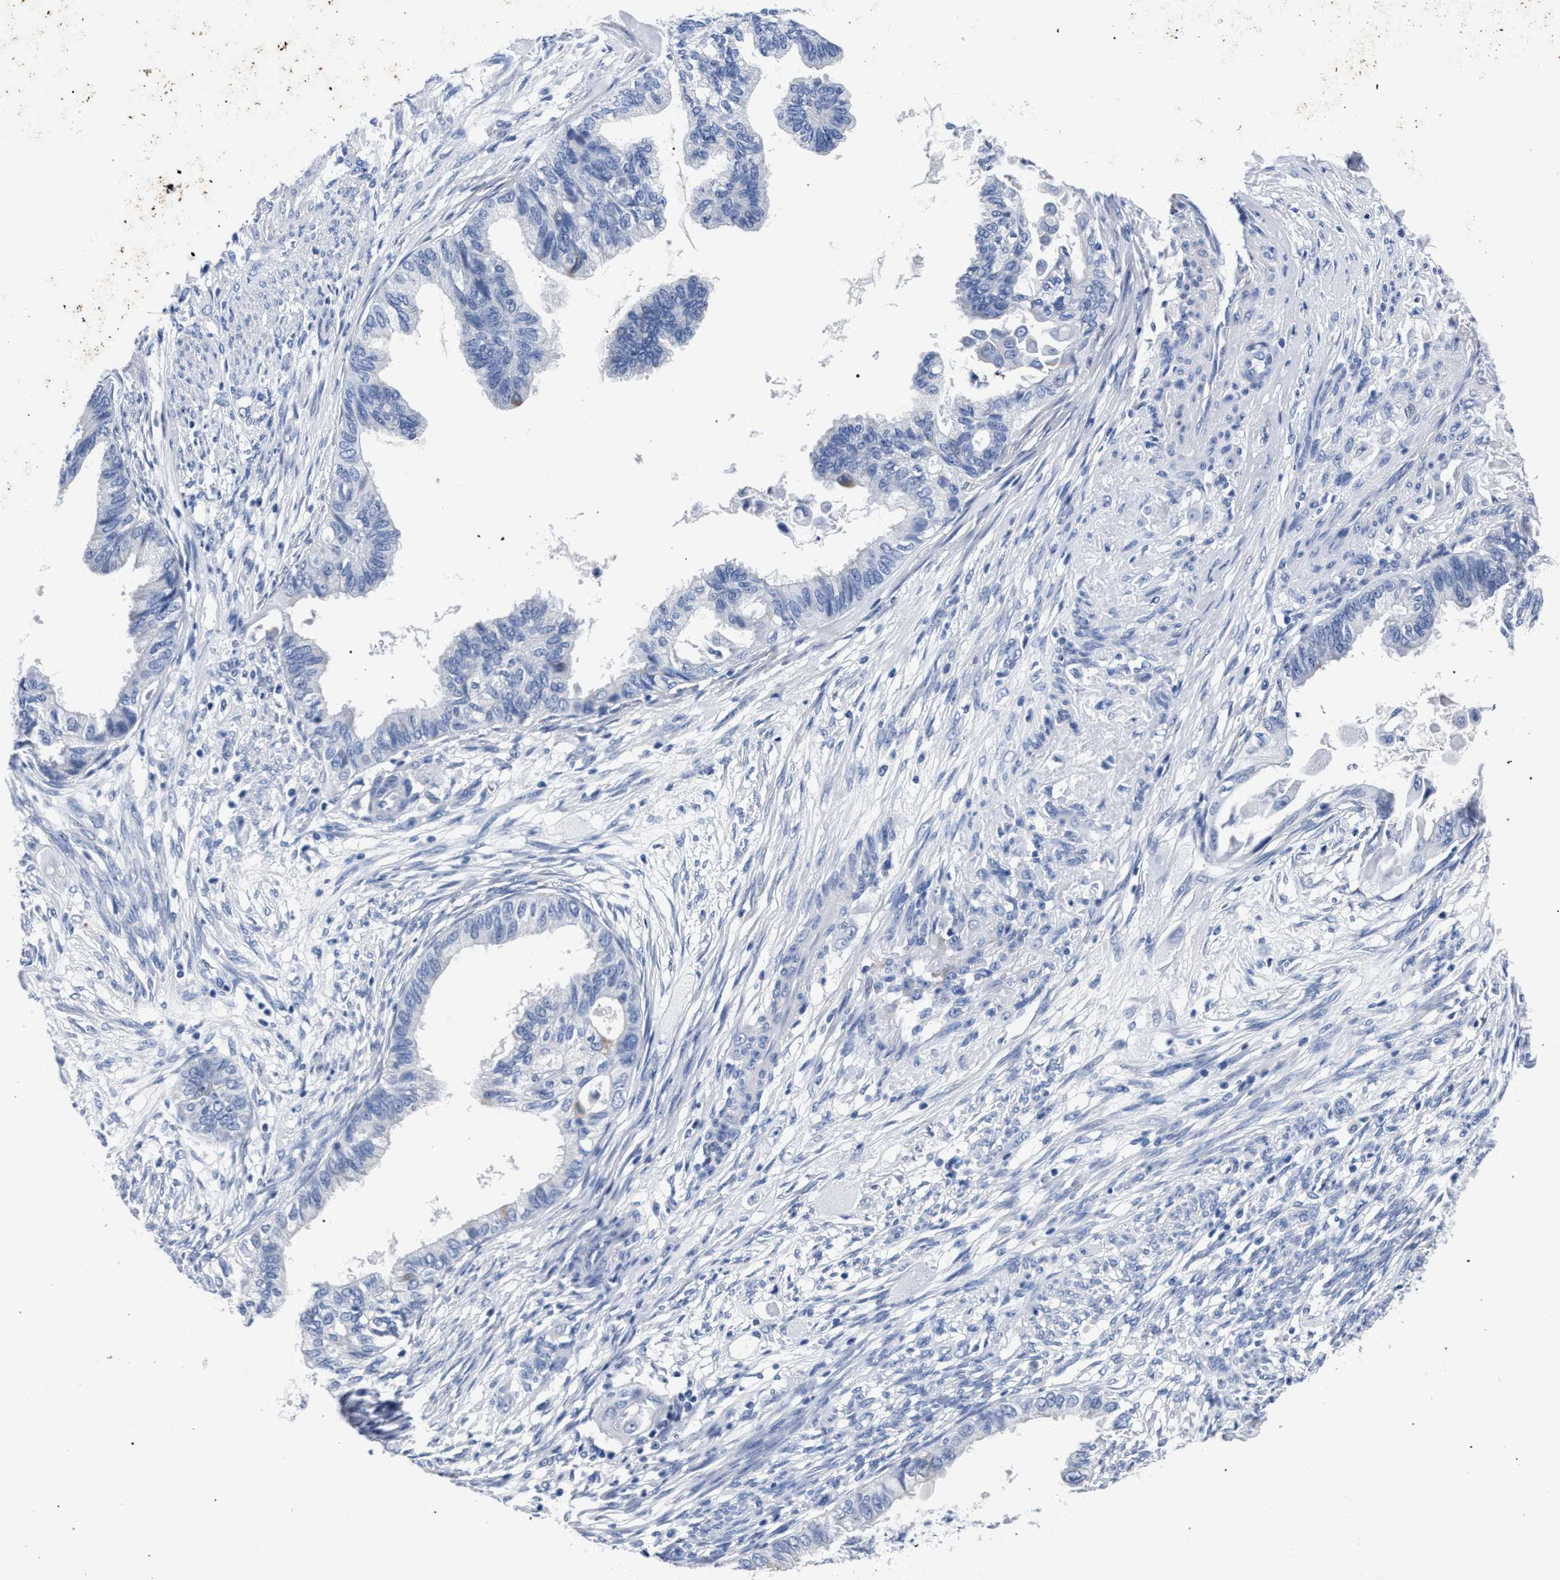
{"staining": {"intensity": "negative", "quantity": "none", "location": "none"}, "tissue": "cervical cancer", "cell_type": "Tumor cells", "image_type": "cancer", "snomed": [{"axis": "morphology", "description": "Normal tissue, NOS"}, {"axis": "morphology", "description": "Adenocarcinoma, NOS"}, {"axis": "topography", "description": "Cervix"}, {"axis": "topography", "description": "Endometrium"}], "caption": "Tumor cells show no significant expression in cervical cancer. The staining is performed using DAB brown chromogen with nuclei counter-stained in using hematoxylin.", "gene": "AKAP4", "patient": {"sex": "female", "age": 86}}